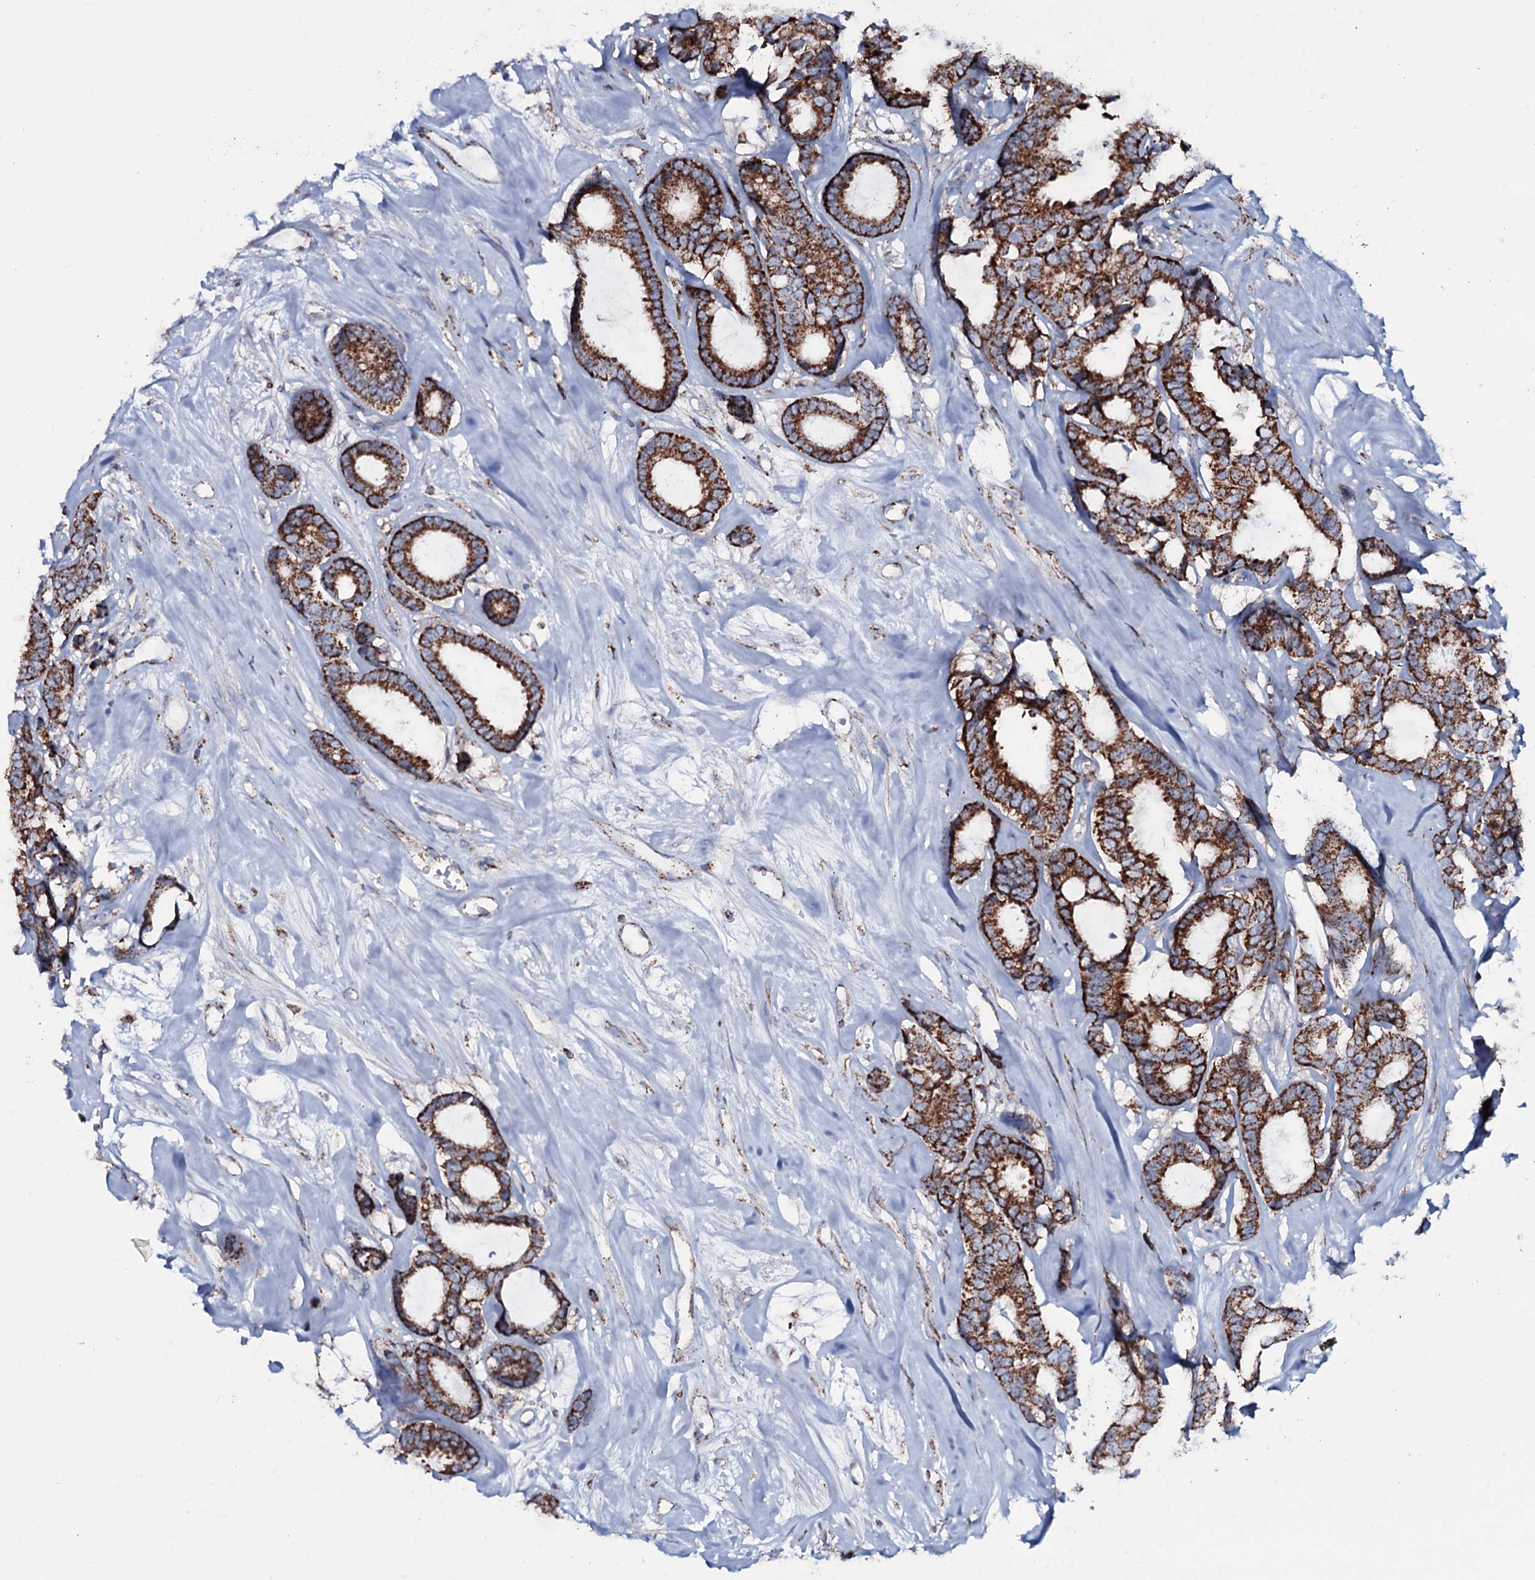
{"staining": {"intensity": "strong", "quantity": ">75%", "location": "cytoplasmic/membranous"}, "tissue": "breast cancer", "cell_type": "Tumor cells", "image_type": "cancer", "snomed": [{"axis": "morphology", "description": "Duct carcinoma"}, {"axis": "topography", "description": "Breast"}], "caption": "The photomicrograph displays a brown stain indicating the presence of a protein in the cytoplasmic/membranous of tumor cells in breast cancer (infiltrating ductal carcinoma). Using DAB (brown) and hematoxylin (blue) stains, captured at high magnification using brightfield microscopy.", "gene": "MRPS35", "patient": {"sex": "female", "age": 87}}